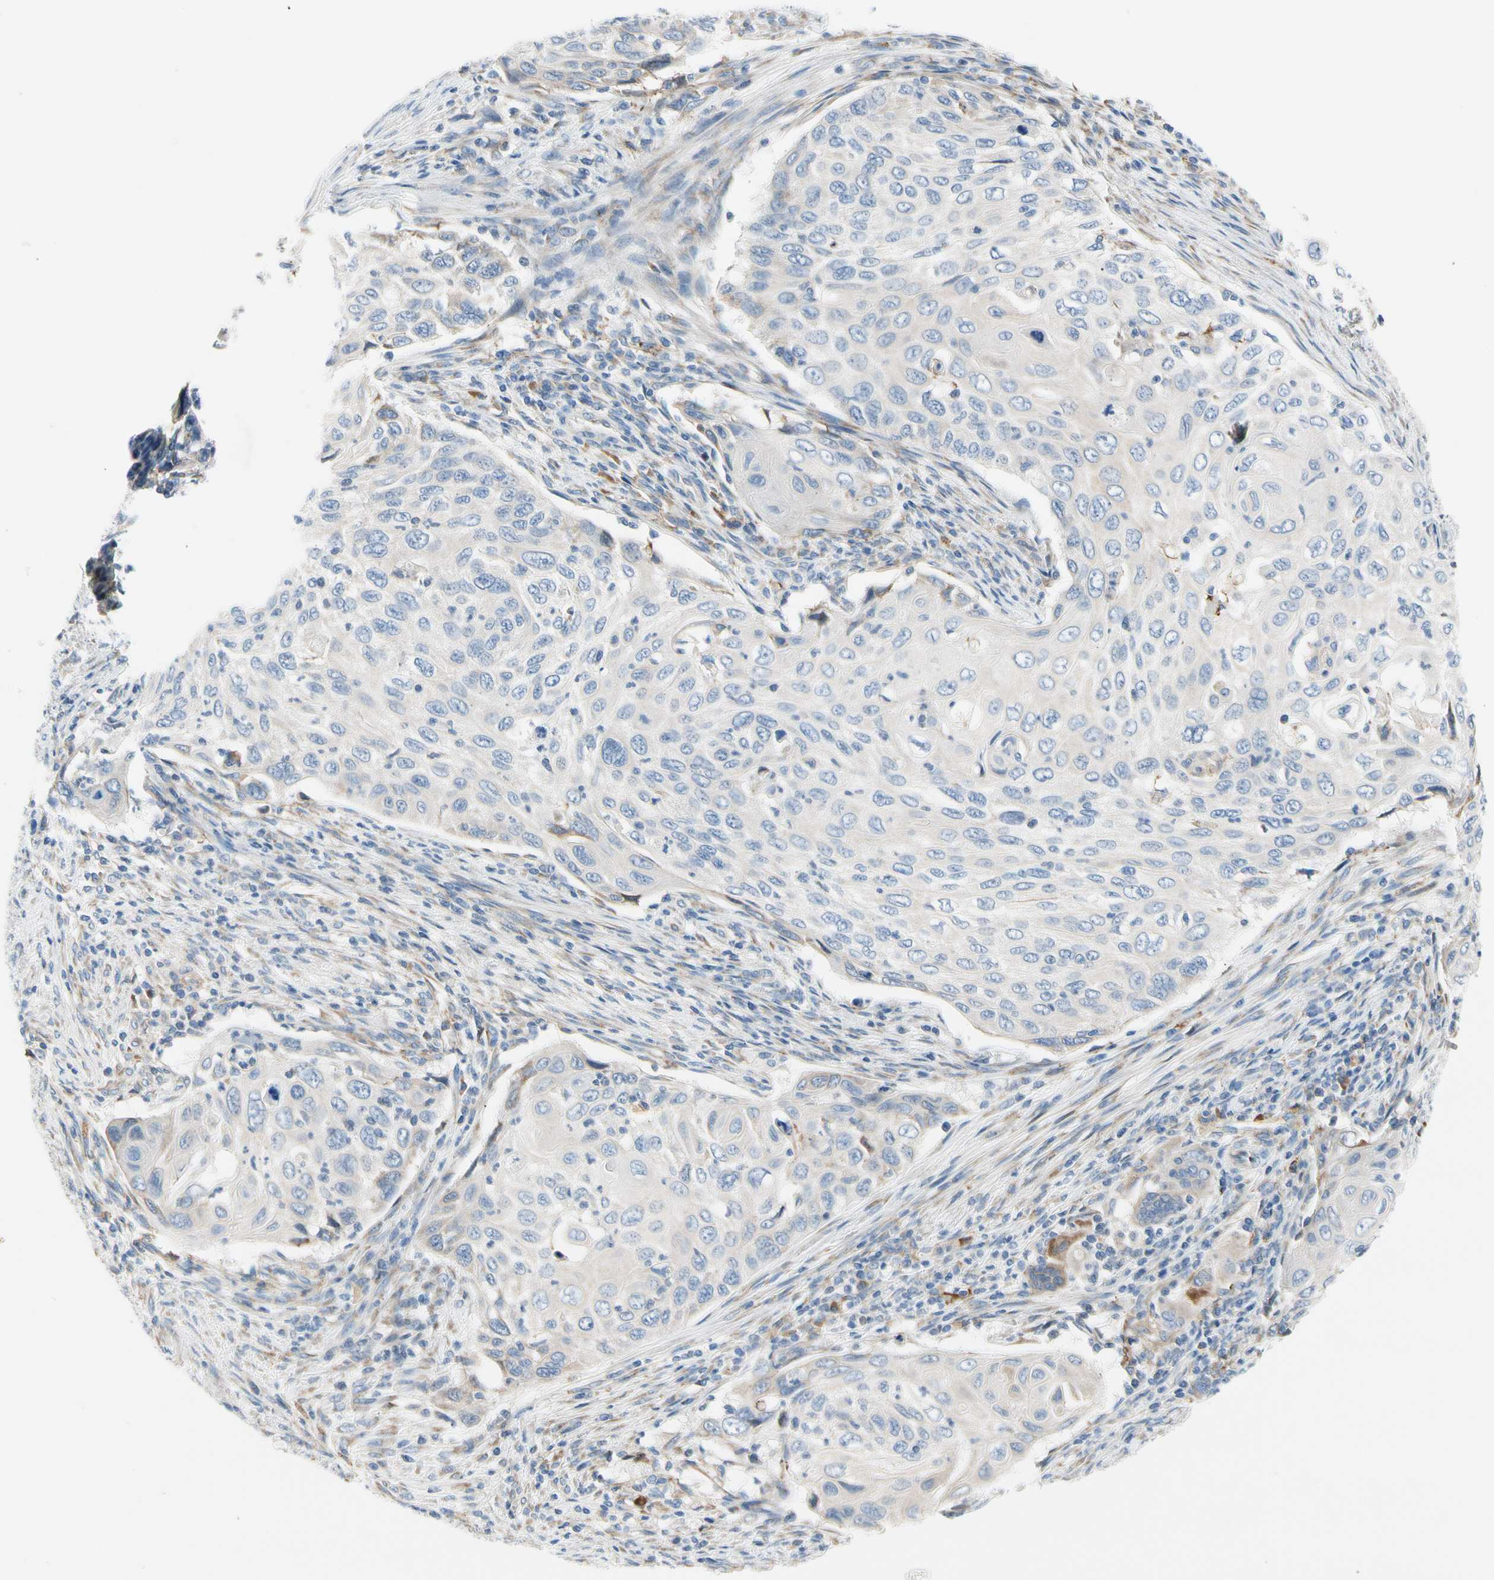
{"staining": {"intensity": "negative", "quantity": "none", "location": "none"}, "tissue": "cervical cancer", "cell_type": "Tumor cells", "image_type": "cancer", "snomed": [{"axis": "morphology", "description": "Squamous cell carcinoma, NOS"}, {"axis": "topography", "description": "Cervix"}], "caption": "Squamous cell carcinoma (cervical) stained for a protein using immunohistochemistry displays no expression tumor cells.", "gene": "STXBP1", "patient": {"sex": "female", "age": 70}}